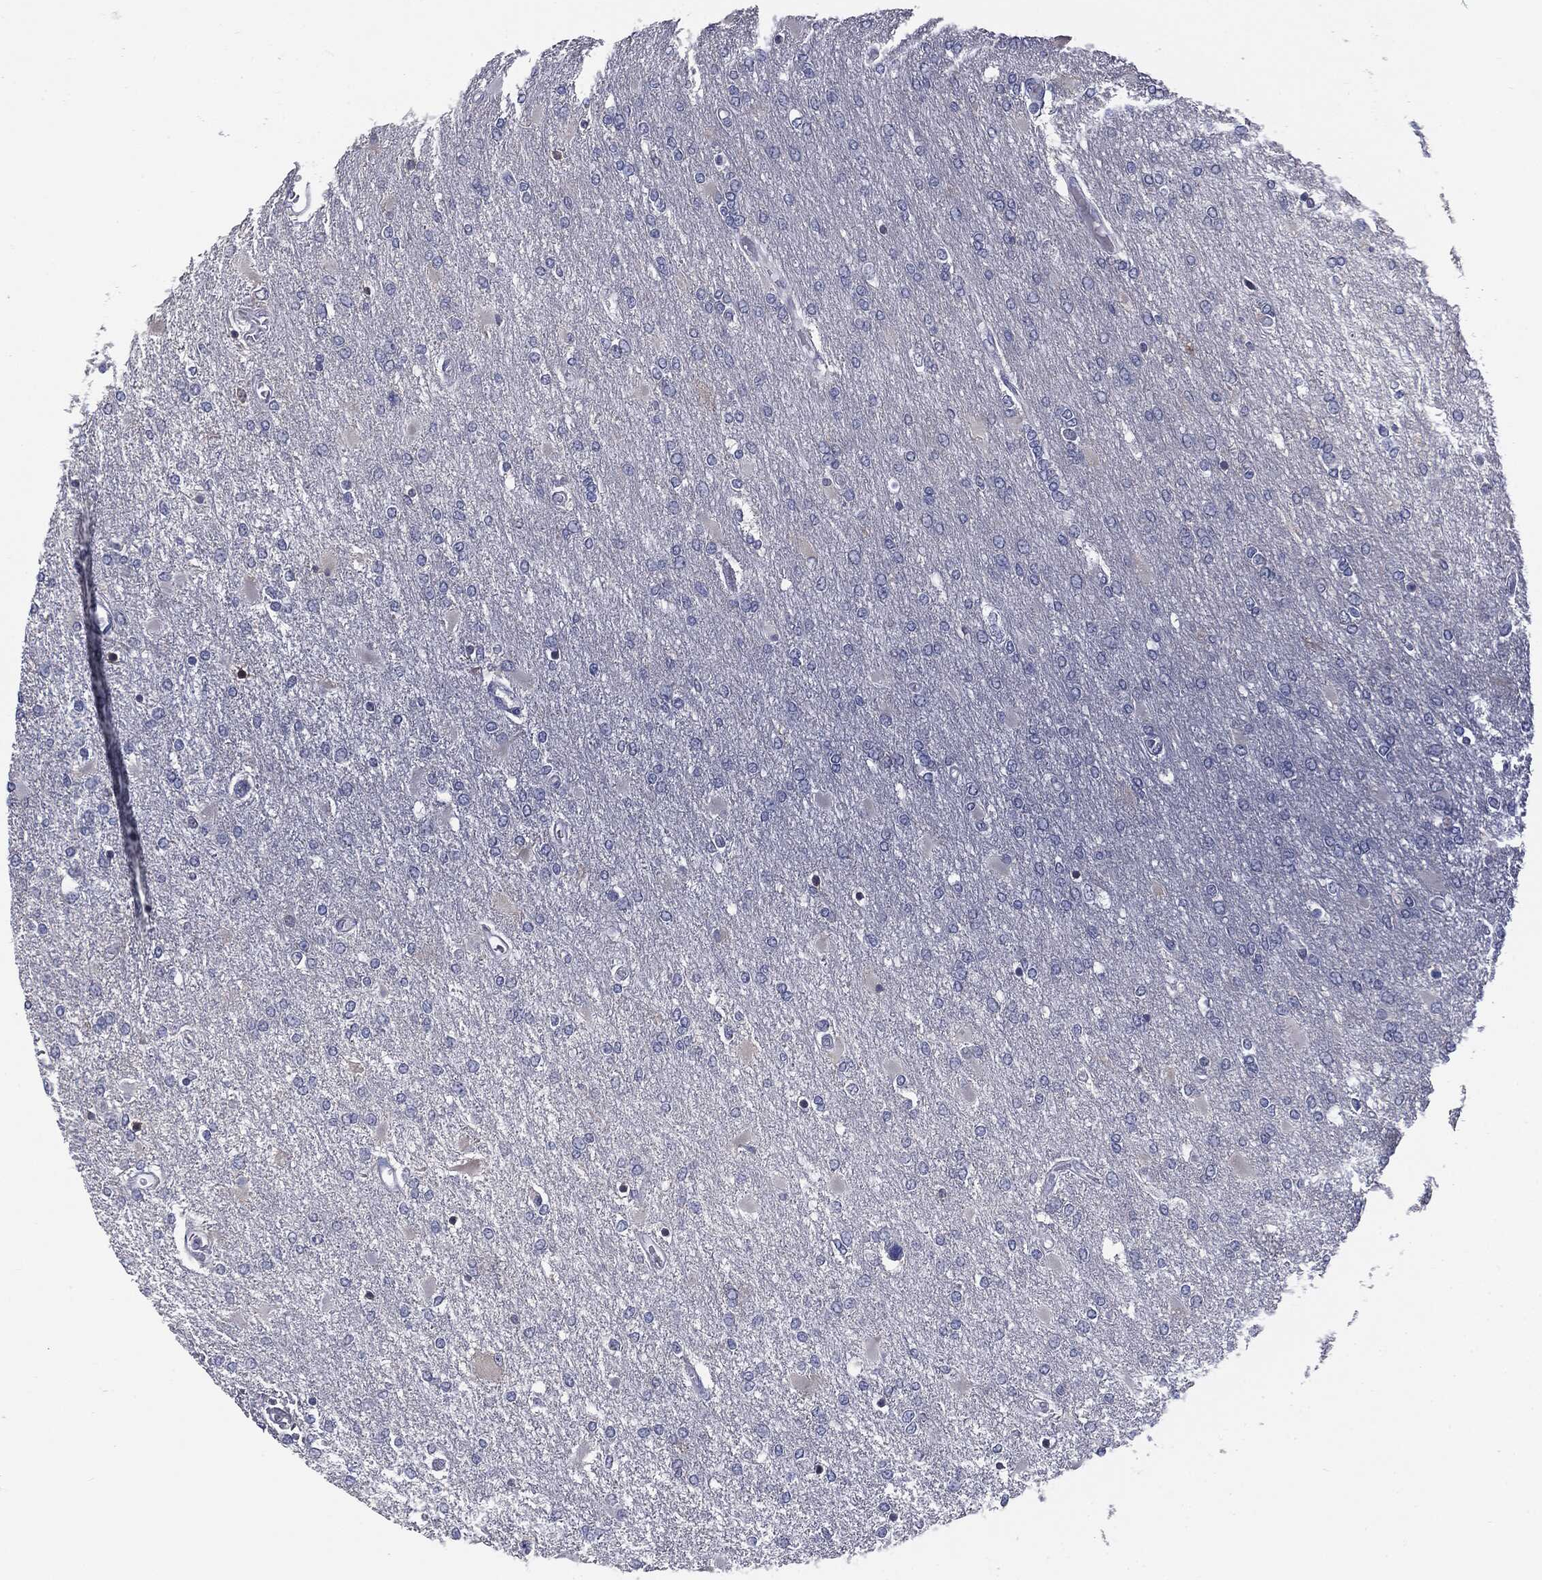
{"staining": {"intensity": "negative", "quantity": "none", "location": "none"}, "tissue": "glioma", "cell_type": "Tumor cells", "image_type": "cancer", "snomed": [{"axis": "morphology", "description": "Glioma, malignant, High grade"}, {"axis": "topography", "description": "Cerebral cortex"}], "caption": "High-grade glioma (malignant) was stained to show a protein in brown. There is no significant positivity in tumor cells.", "gene": "KRT5", "patient": {"sex": "male", "age": 79}}